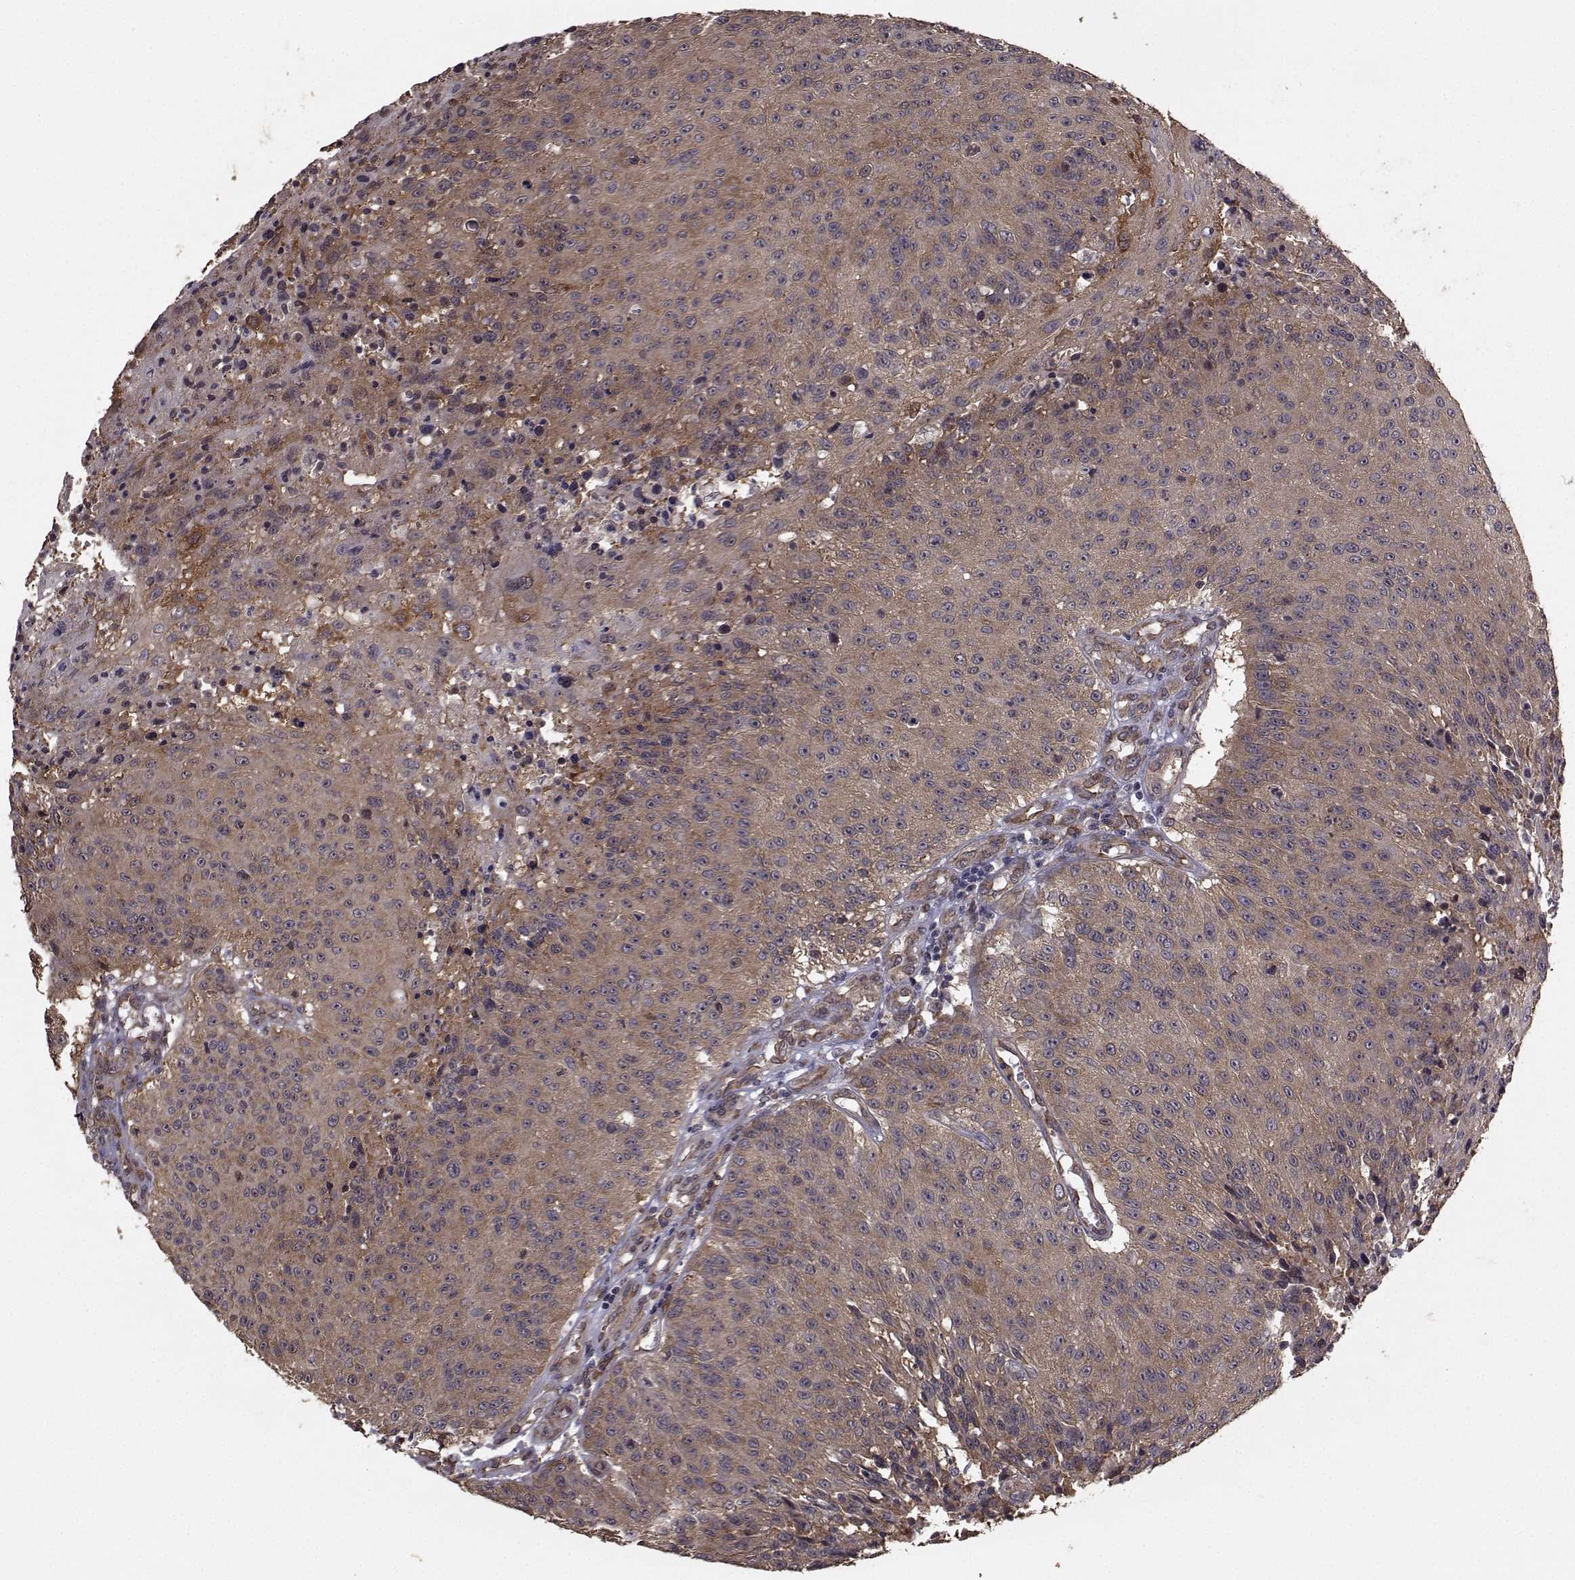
{"staining": {"intensity": "weak", "quantity": ">75%", "location": "cytoplasmic/membranous"}, "tissue": "urothelial cancer", "cell_type": "Tumor cells", "image_type": "cancer", "snomed": [{"axis": "morphology", "description": "Urothelial carcinoma, NOS"}, {"axis": "topography", "description": "Urinary bladder"}], "caption": "An image of human transitional cell carcinoma stained for a protein shows weak cytoplasmic/membranous brown staining in tumor cells.", "gene": "TRIP10", "patient": {"sex": "male", "age": 55}}